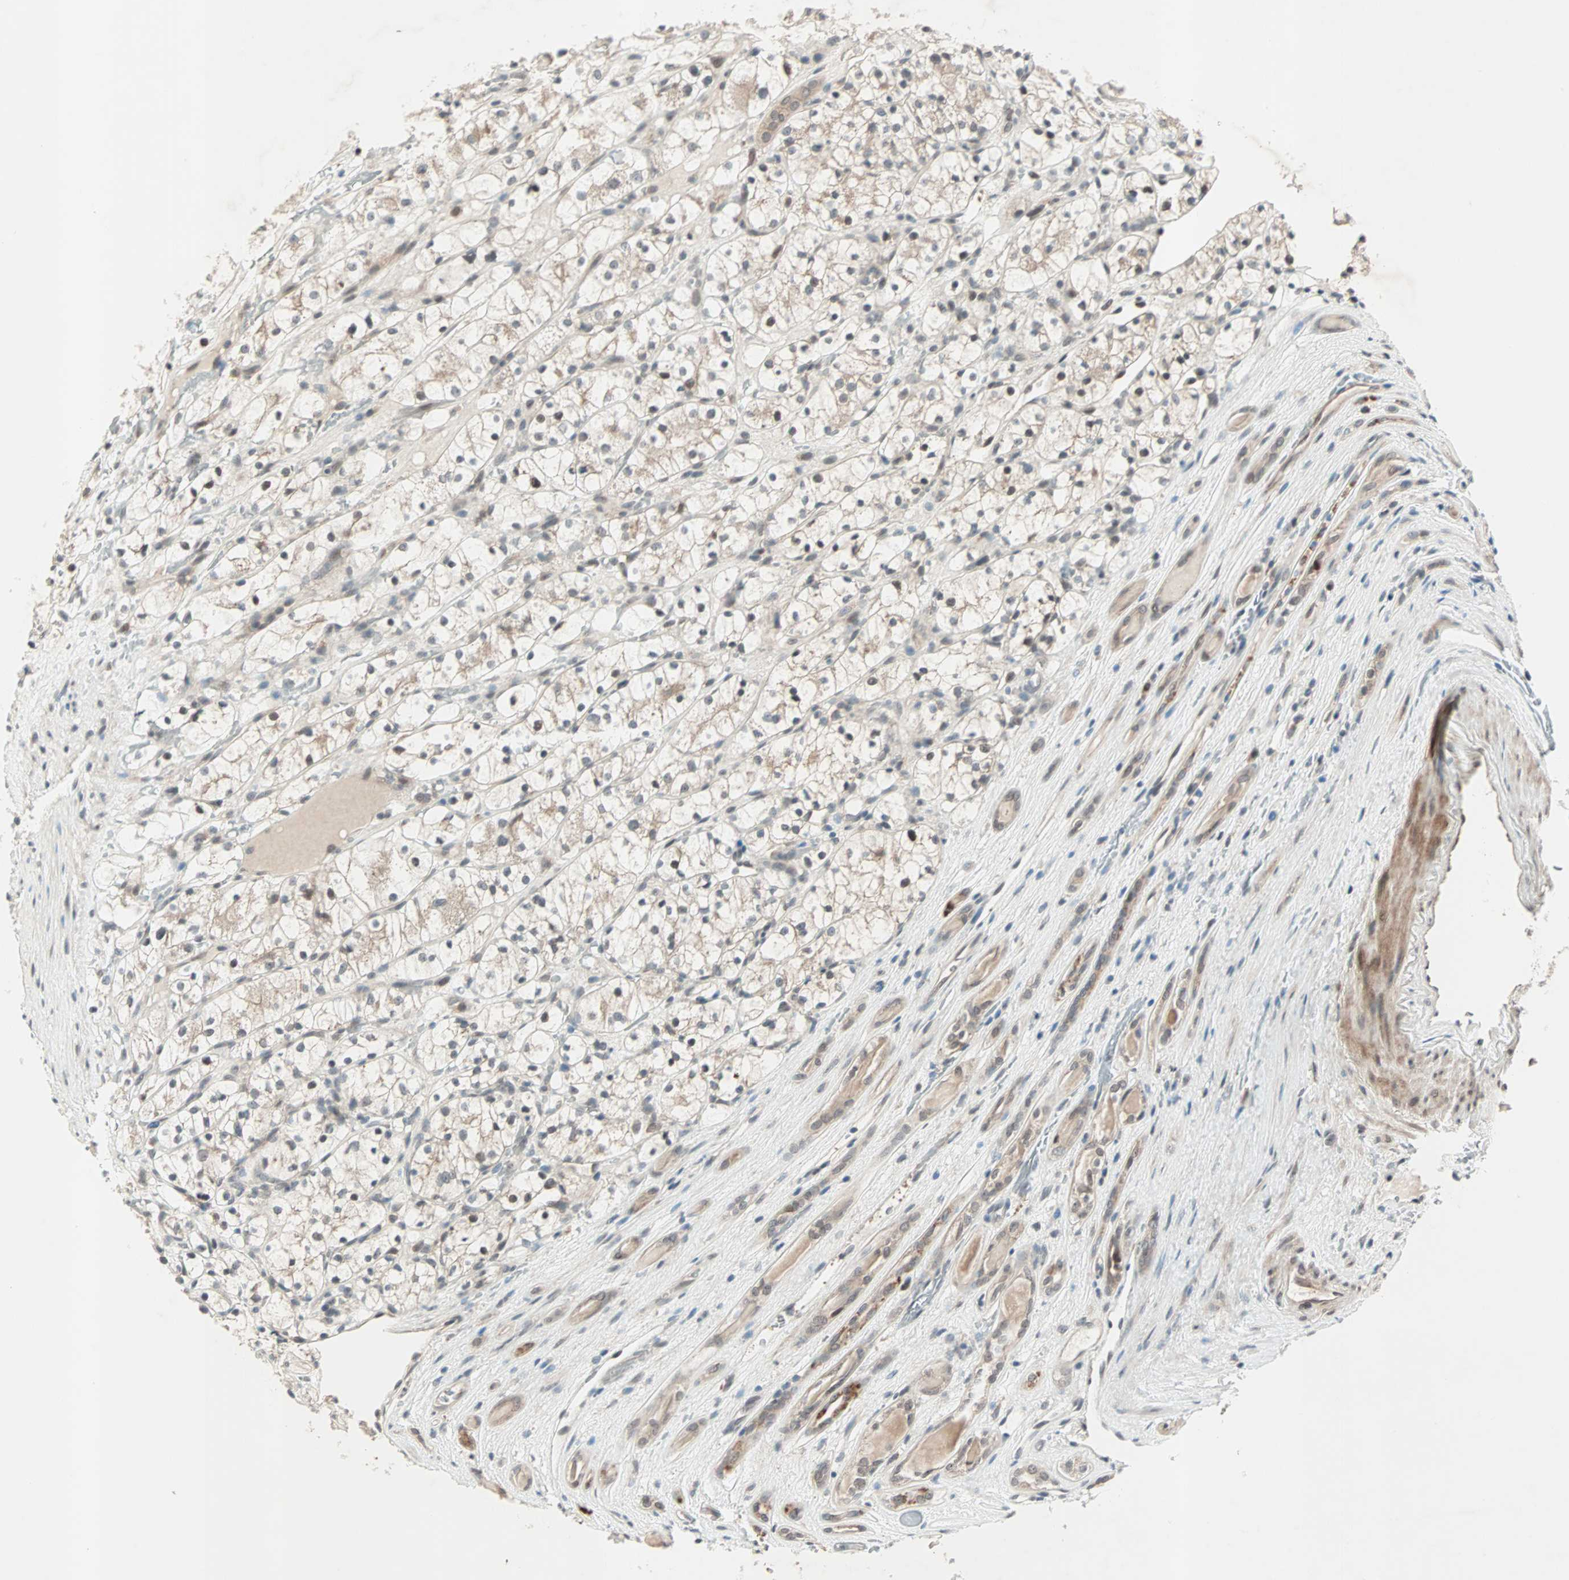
{"staining": {"intensity": "weak", "quantity": "<25%", "location": "cytoplasmic/membranous"}, "tissue": "renal cancer", "cell_type": "Tumor cells", "image_type": "cancer", "snomed": [{"axis": "morphology", "description": "Adenocarcinoma, NOS"}, {"axis": "topography", "description": "Kidney"}], "caption": "There is no significant staining in tumor cells of renal adenocarcinoma.", "gene": "PGBD1", "patient": {"sex": "female", "age": 60}}